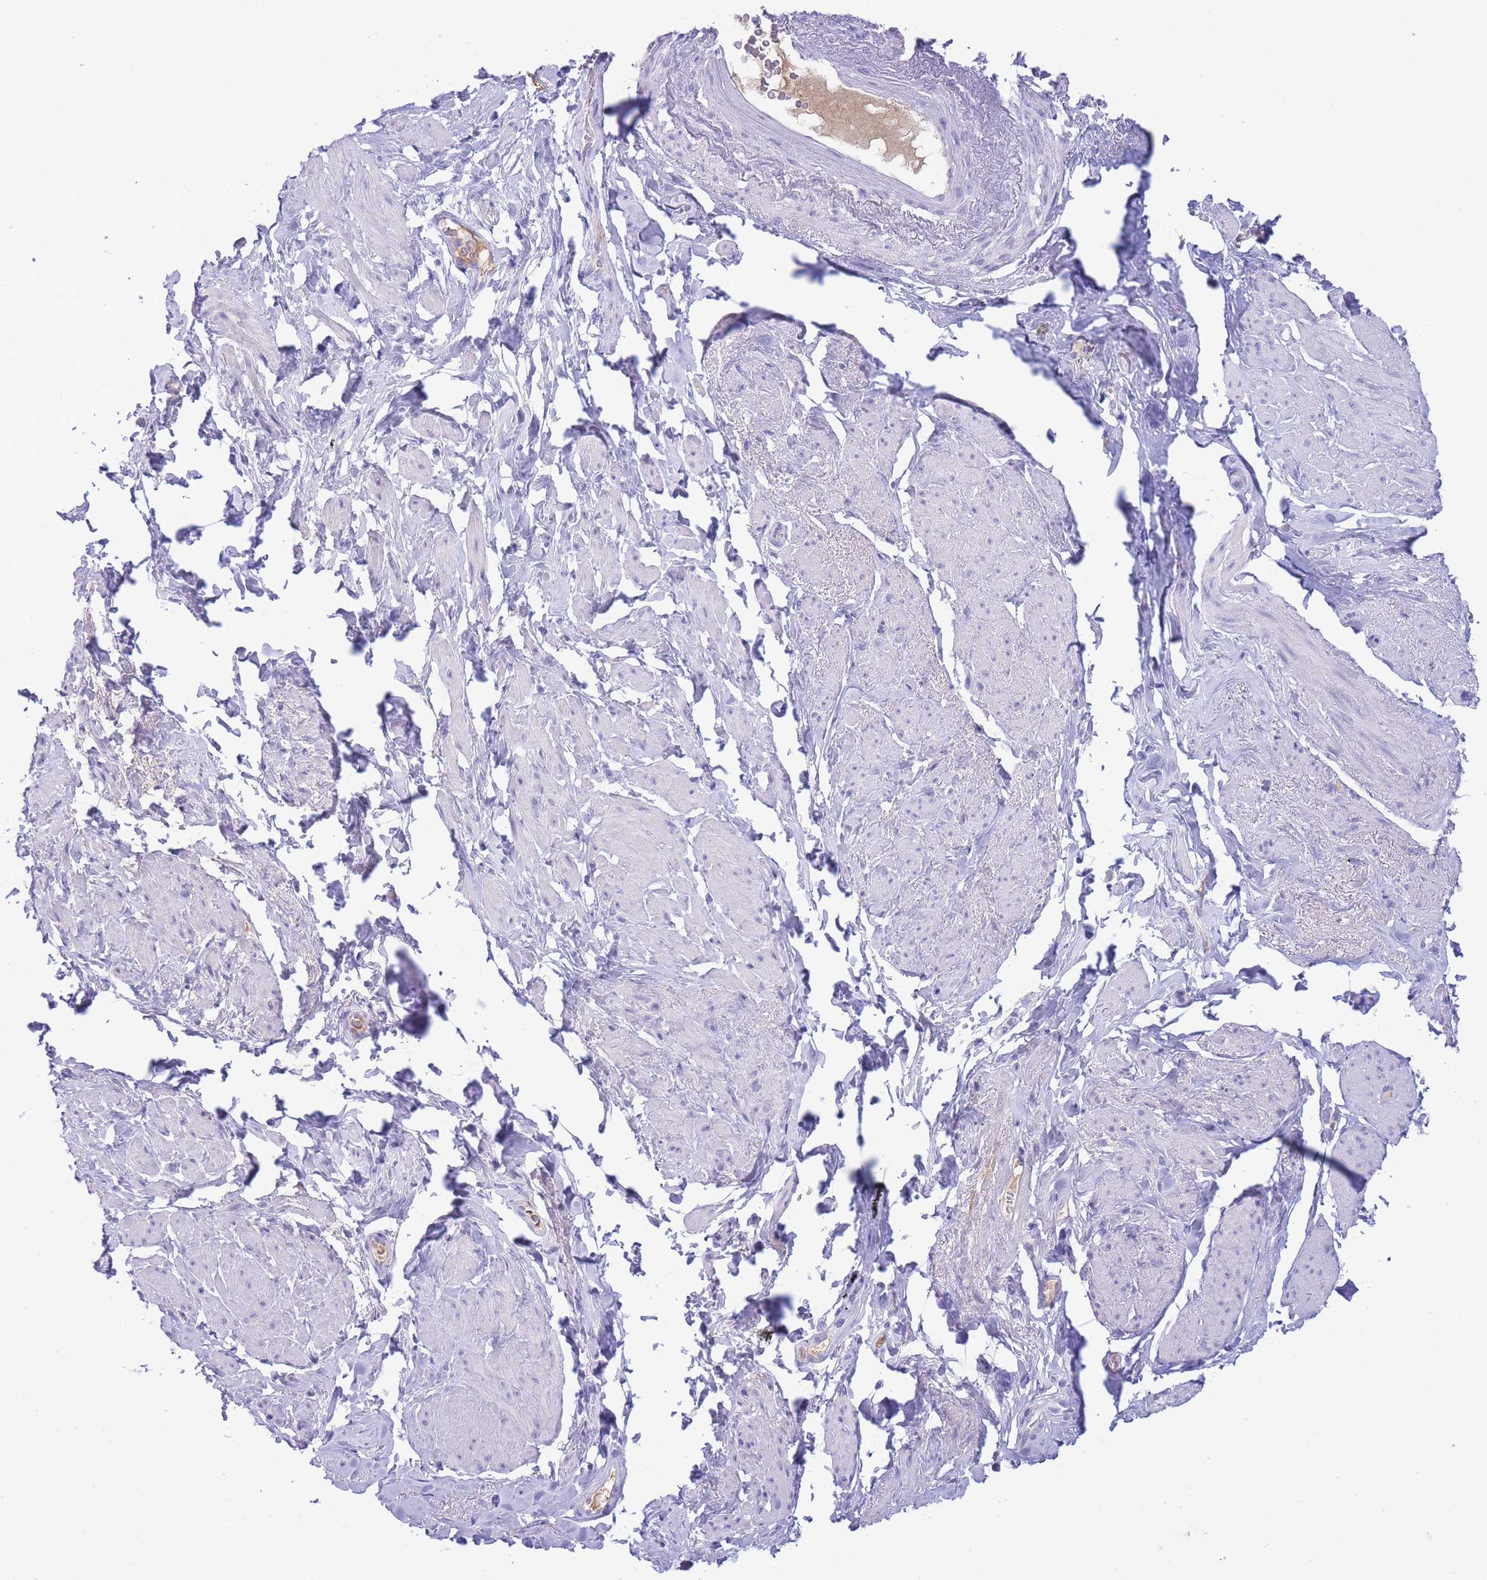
{"staining": {"intensity": "negative", "quantity": "none", "location": "none"}, "tissue": "smooth muscle", "cell_type": "Smooth muscle cells", "image_type": "normal", "snomed": [{"axis": "morphology", "description": "Normal tissue, NOS"}, {"axis": "topography", "description": "Smooth muscle"}, {"axis": "topography", "description": "Peripheral nerve tissue"}], "caption": "Immunohistochemical staining of unremarkable smooth muscle displays no significant expression in smooth muscle cells.", "gene": "ASAP3", "patient": {"sex": "male", "age": 69}}